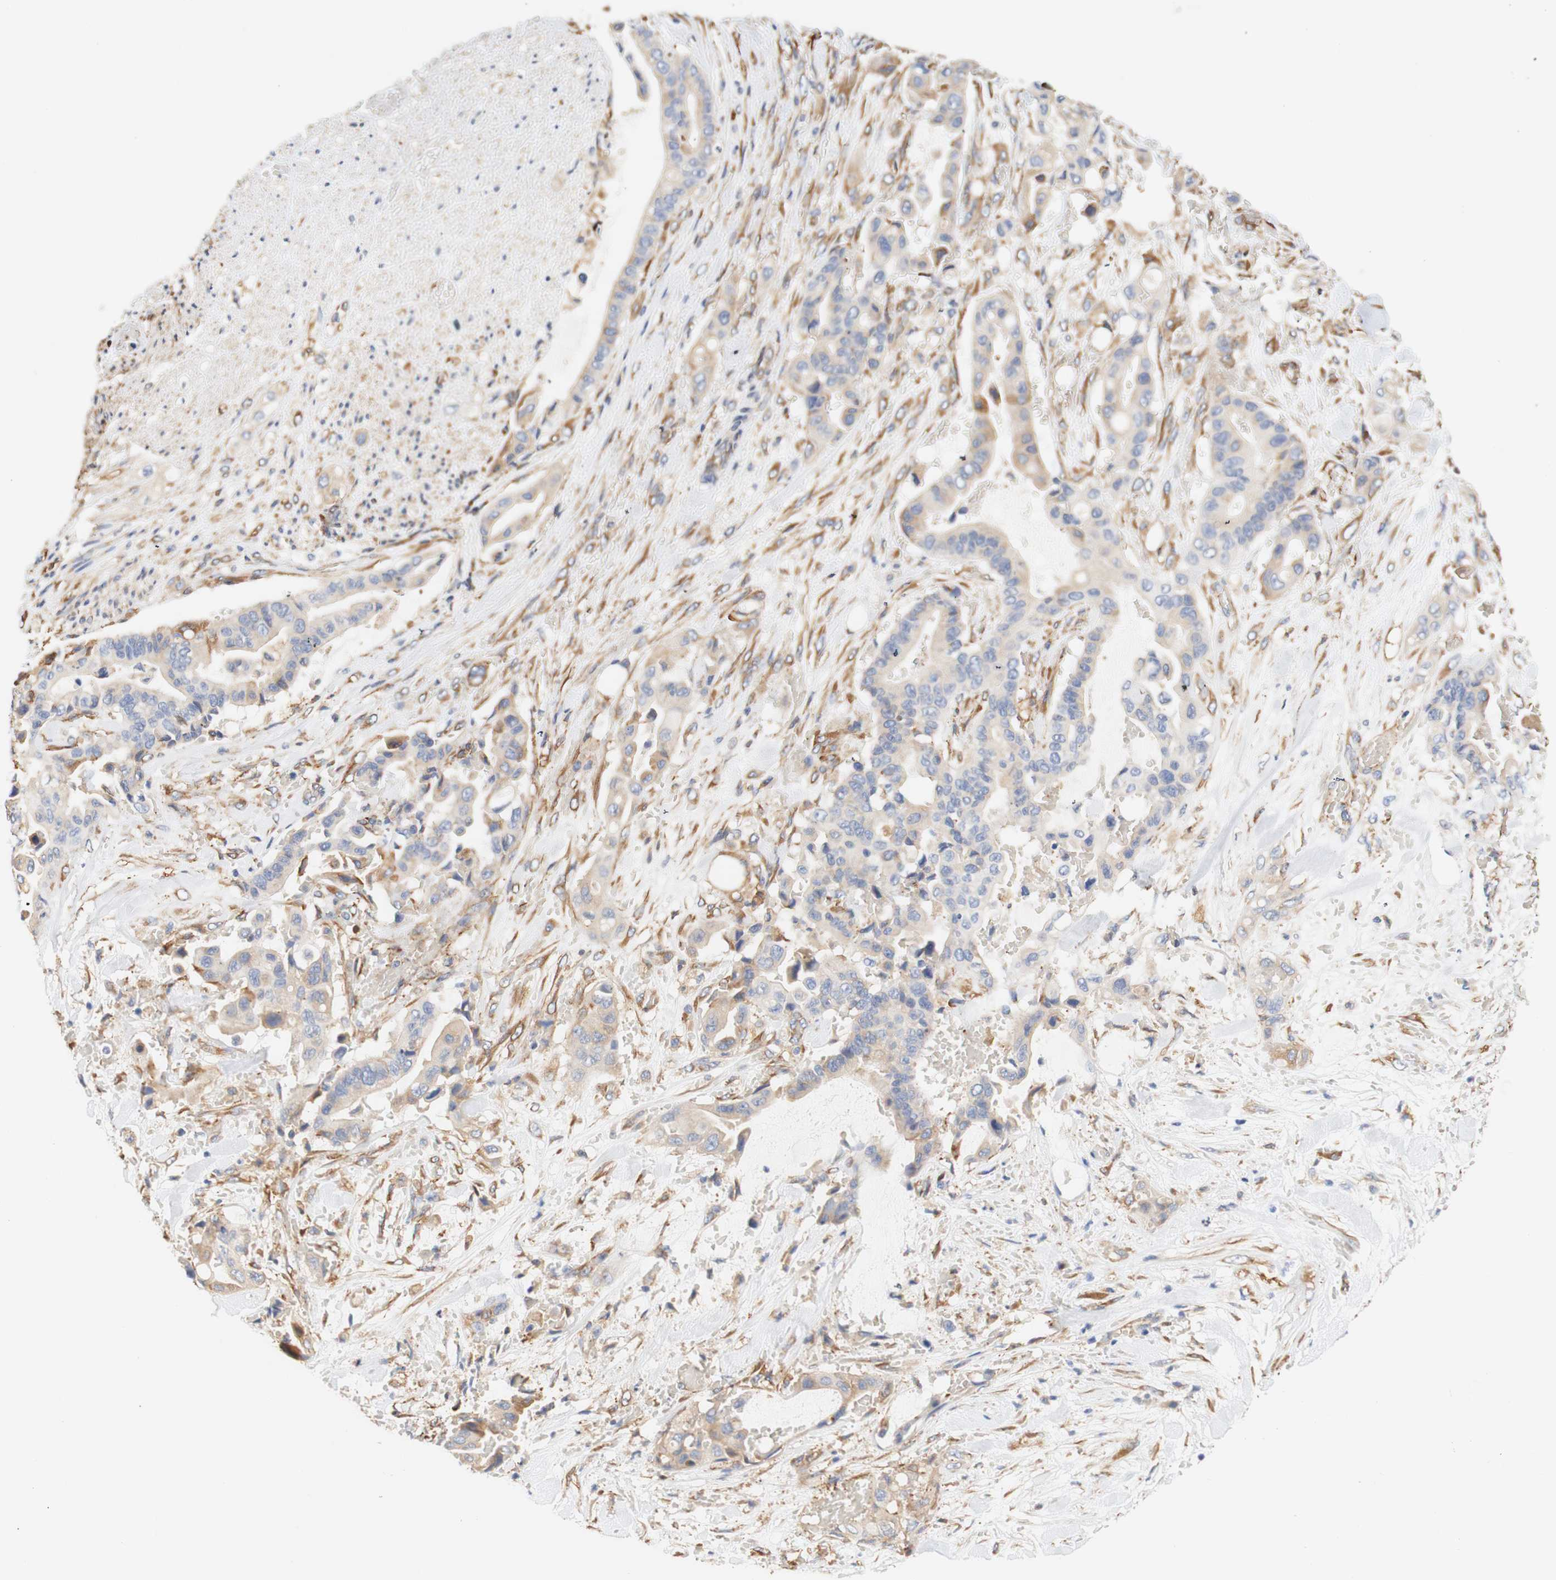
{"staining": {"intensity": "weak", "quantity": "<25%", "location": "cytoplasmic/membranous"}, "tissue": "liver cancer", "cell_type": "Tumor cells", "image_type": "cancer", "snomed": [{"axis": "morphology", "description": "Cholangiocarcinoma"}, {"axis": "topography", "description": "Liver"}], "caption": "This is an immunohistochemistry micrograph of human liver cancer (cholangiocarcinoma). There is no positivity in tumor cells.", "gene": "EIF2AK4", "patient": {"sex": "female", "age": 61}}